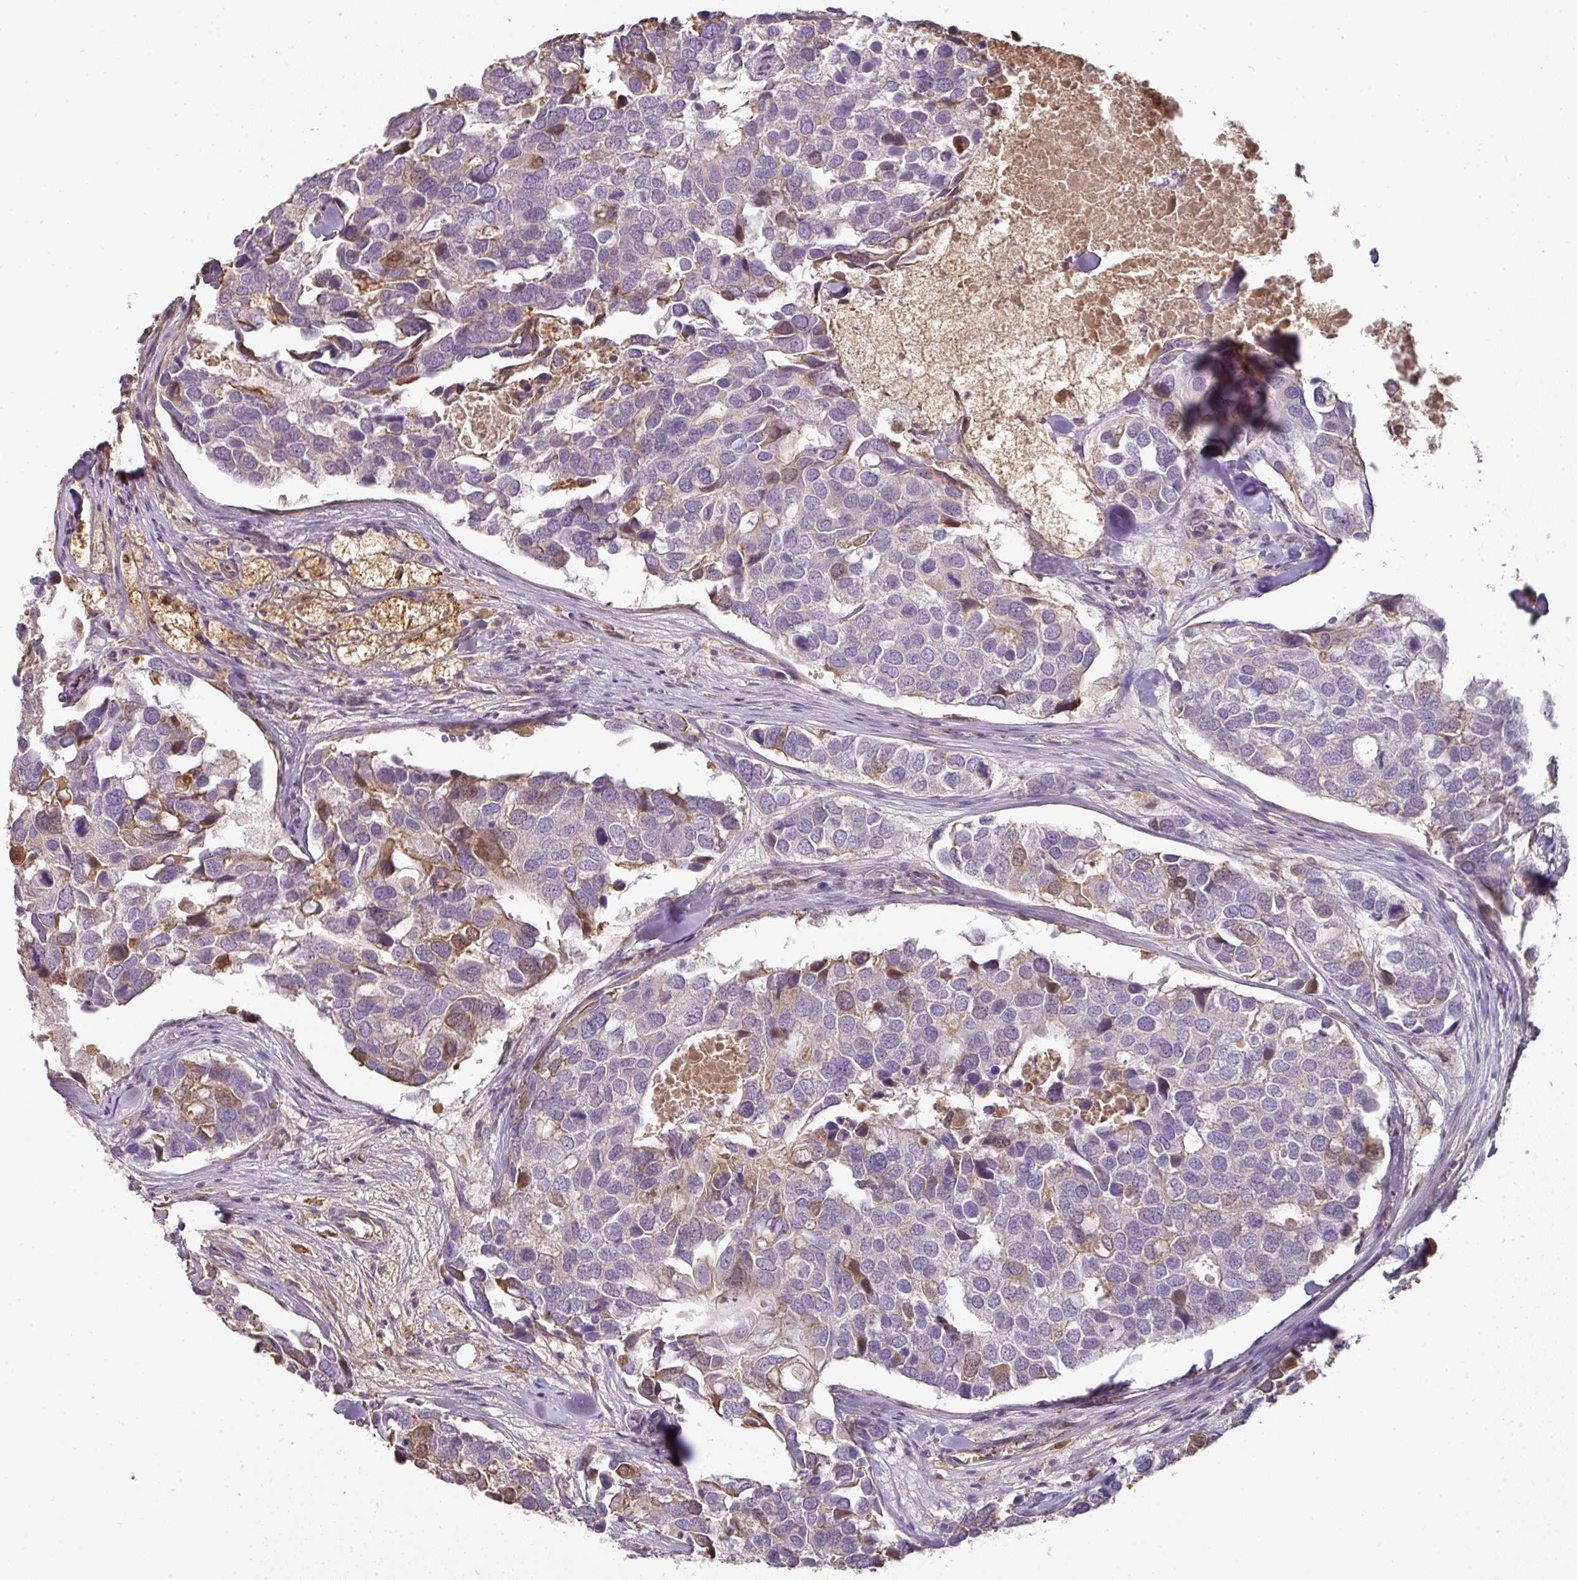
{"staining": {"intensity": "moderate", "quantity": "<25%", "location": "cytoplasmic/membranous,nuclear"}, "tissue": "breast cancer", "cell_type": "Tumor cells", "image_type": "cancer", "snomed": [{"axis": "morphology", "description": "Duct carcinoma"}, {"axis": "topography", "description": "Breast"}], "caption": "Immunohistochemical staining of intraductal carcinoma (breast) displays moderate cytoplasmic/membranous and nuclear protein staining in about <25% of tumor cells.", "gene": "CCZ1", "patient": {"sex": "female", "age": 83}}